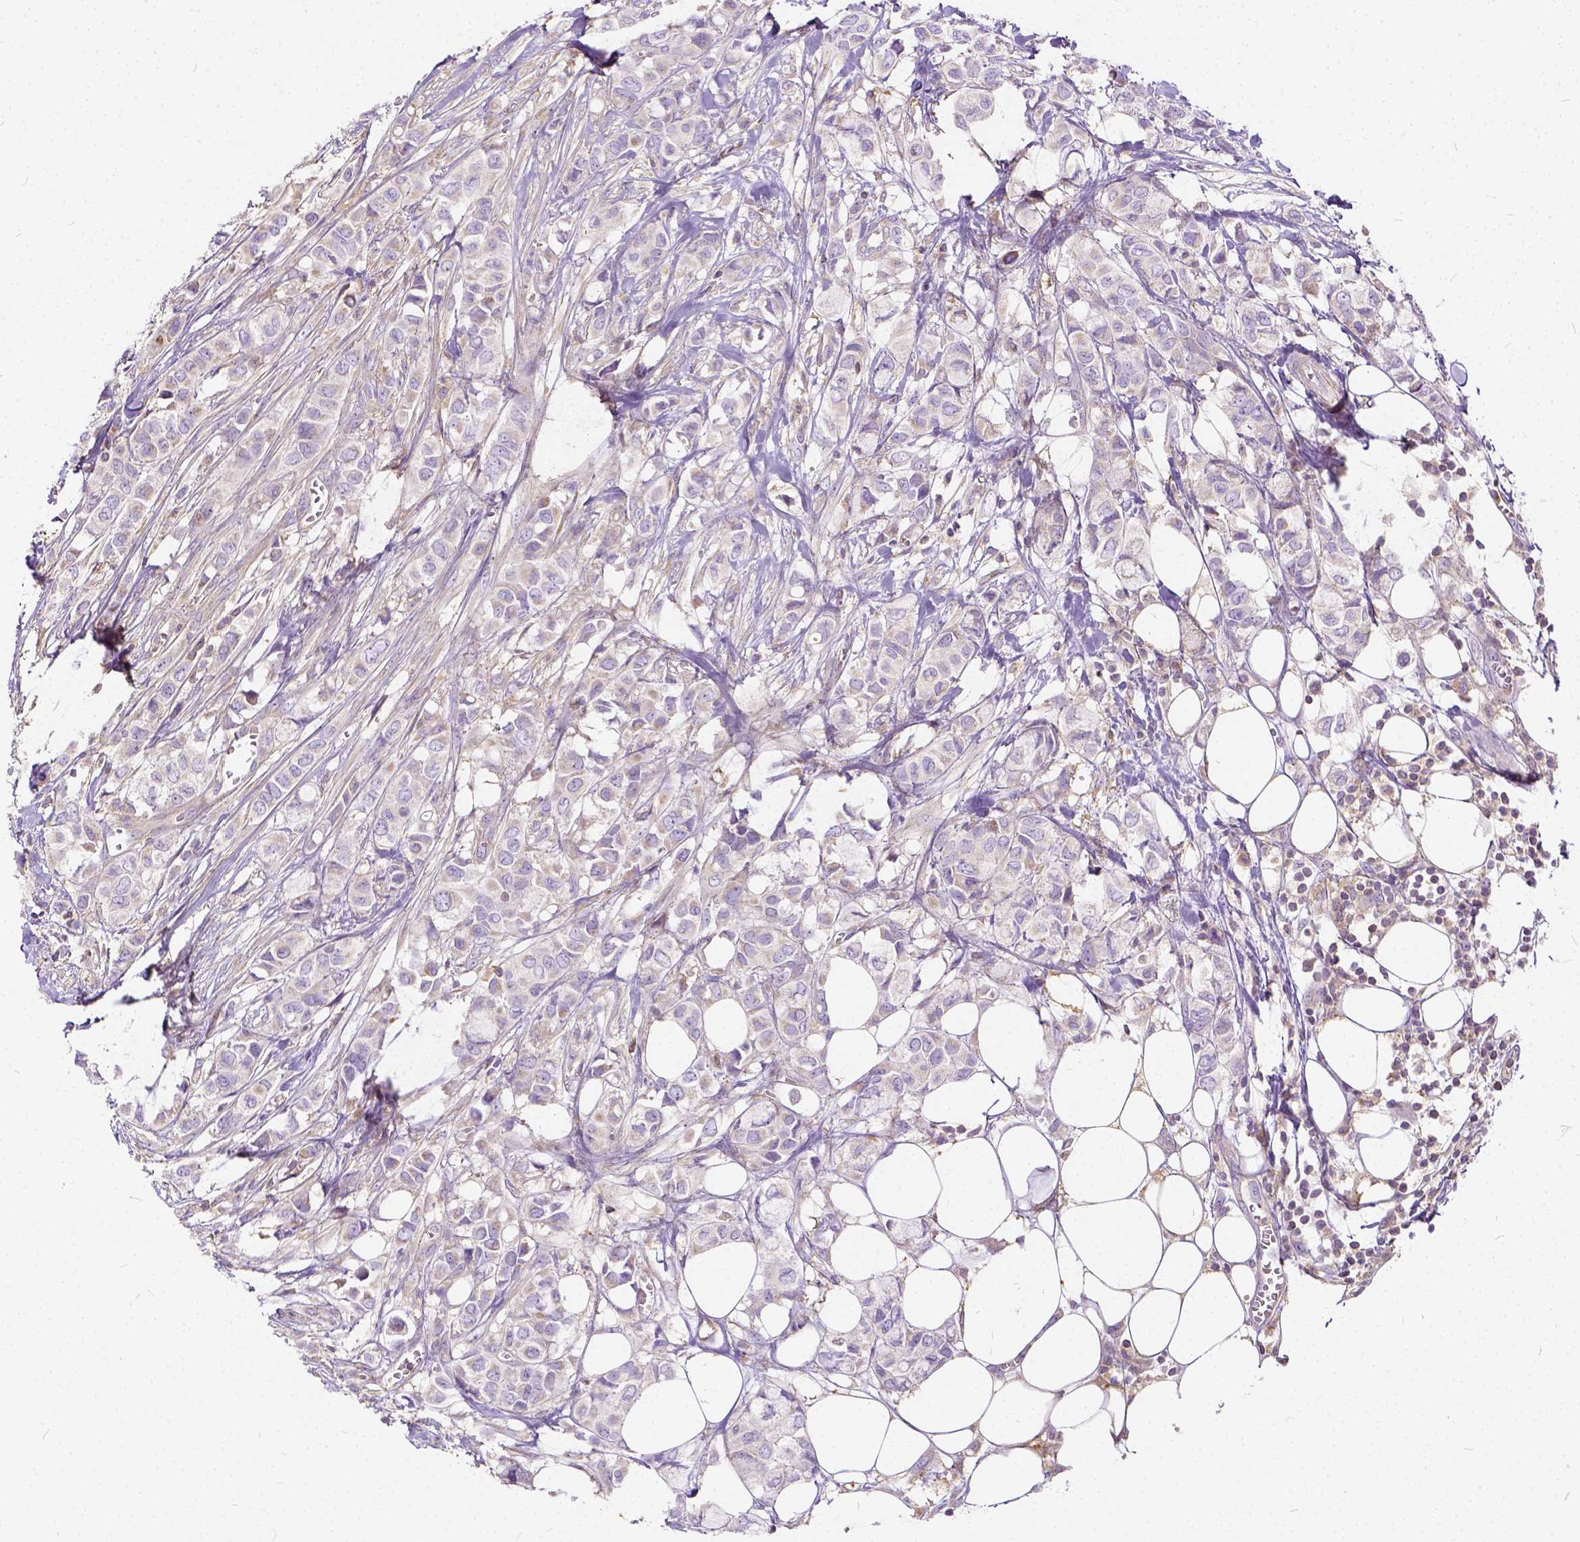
{"staining": {"intensity": "negative", "quantity": "none", "location": "none"}, "tissue": "breast cancer", "cell_type": "Tumor cells", "image_type": "cancer", "snomed": [{"axis": "morphology", "description": "Duct carcinoma"}, {"axis": "topography", "description": "Breast"}], "caption": "IHC photomicrograph of neoplastic tissue: human breast cancer (invasive ductal carcinoma) stained with DAB shows no significant protein staining in tumor cells.", "gene": "CADM4", "patient": {"sex": "female", "age": 85}}